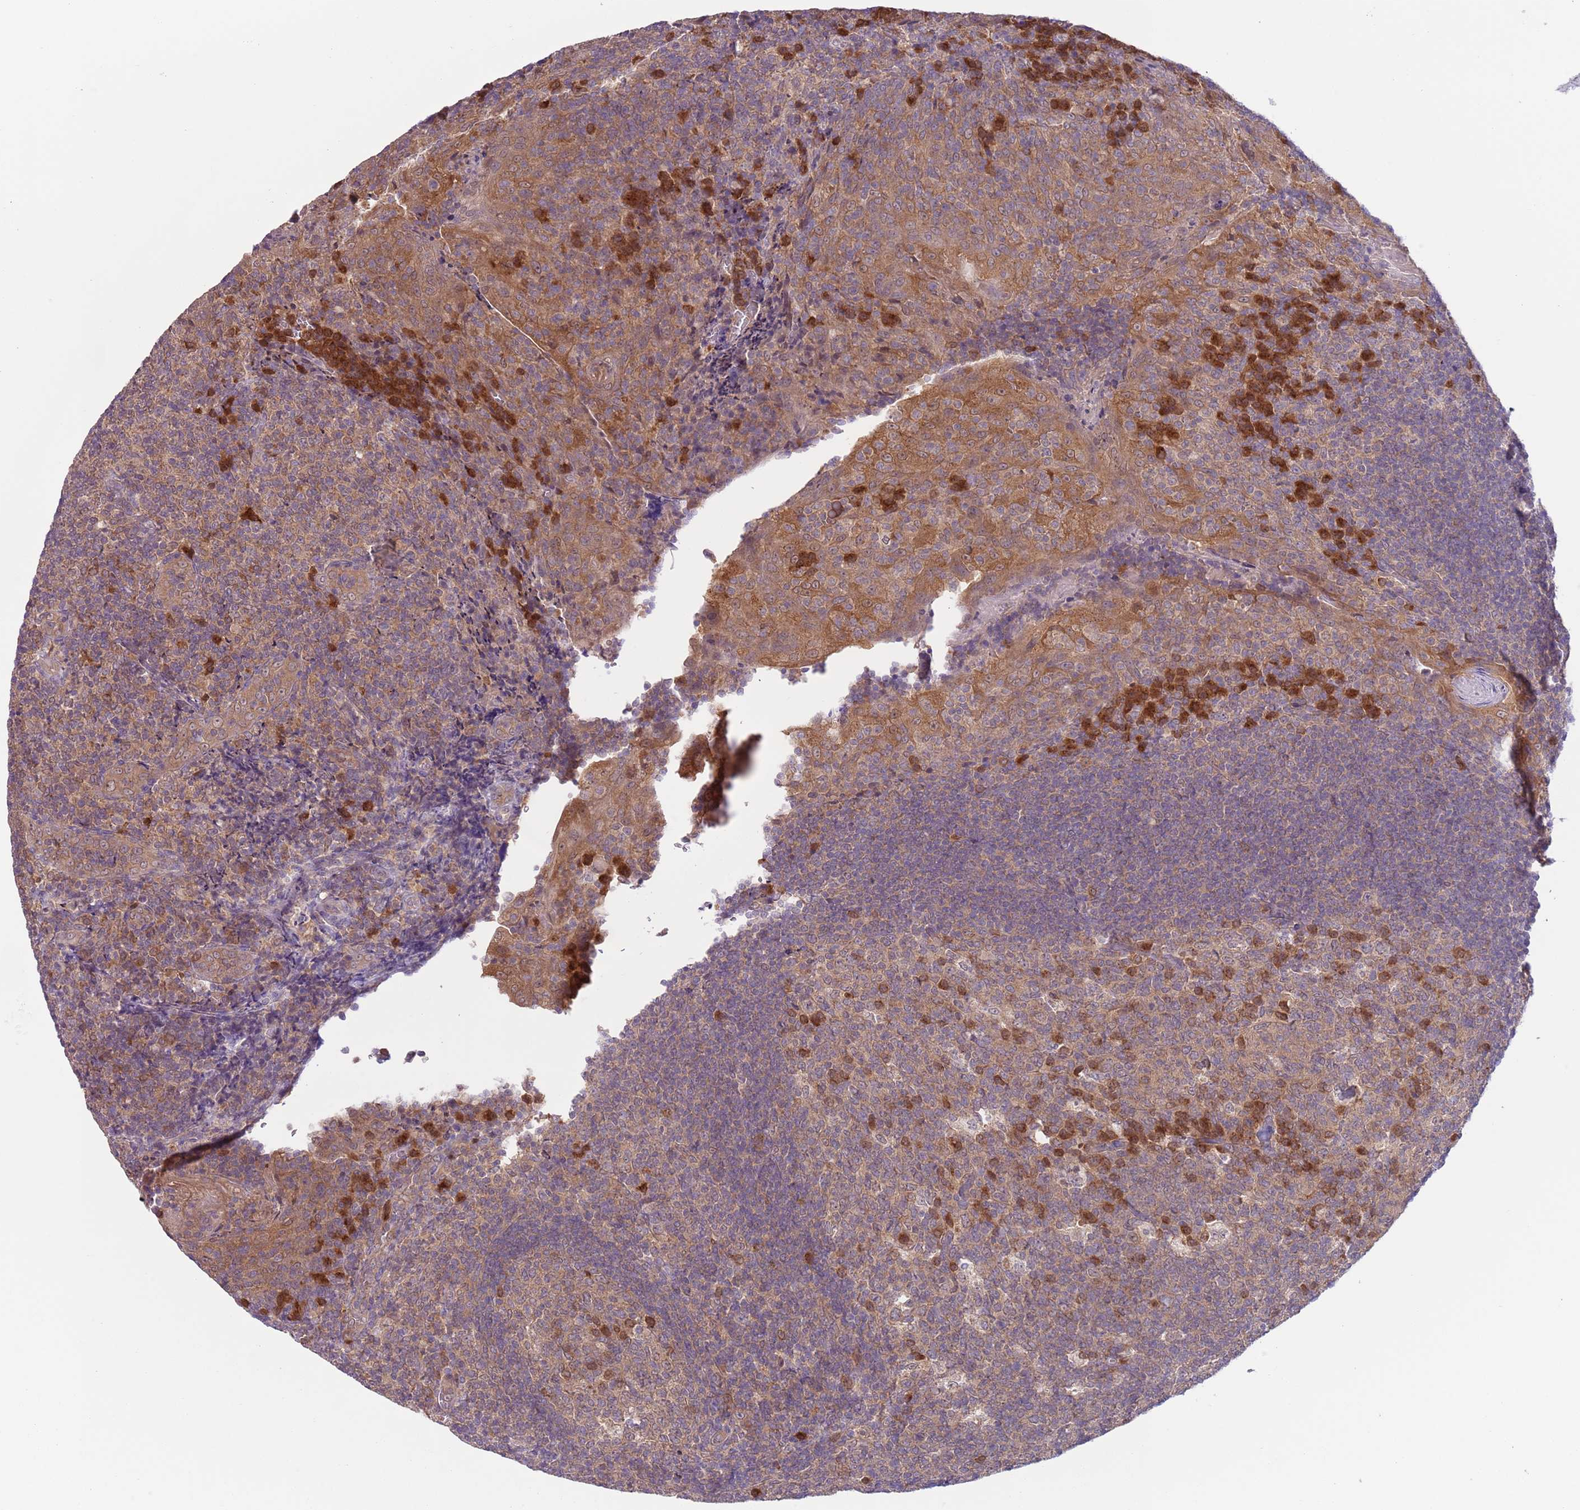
{"staining": {"intensity": "moderate", "quantity": "25%-75%", "location": "cytoplasmic/membranous"}, "tissue": "tonsil", "cell_type": "Germinal center cells", "image_type": "normal", "snomed": [{"axis": "morphology", "description": "Normal tissue, NOS"}, {"axis": "topography", "description": "Tonsil"}], "caption": "Immunohistochemical staining of benign human tonsil demonstrates 25%-75% levels of moderate cytoplasmic/membranous protein positivity in approximately 25%-75% of germinal center cells. (Brightfield microscopy of DAB IHC at high magnification).", "gene": "COPE", "patient": {"sex": "male", "age": 17}}